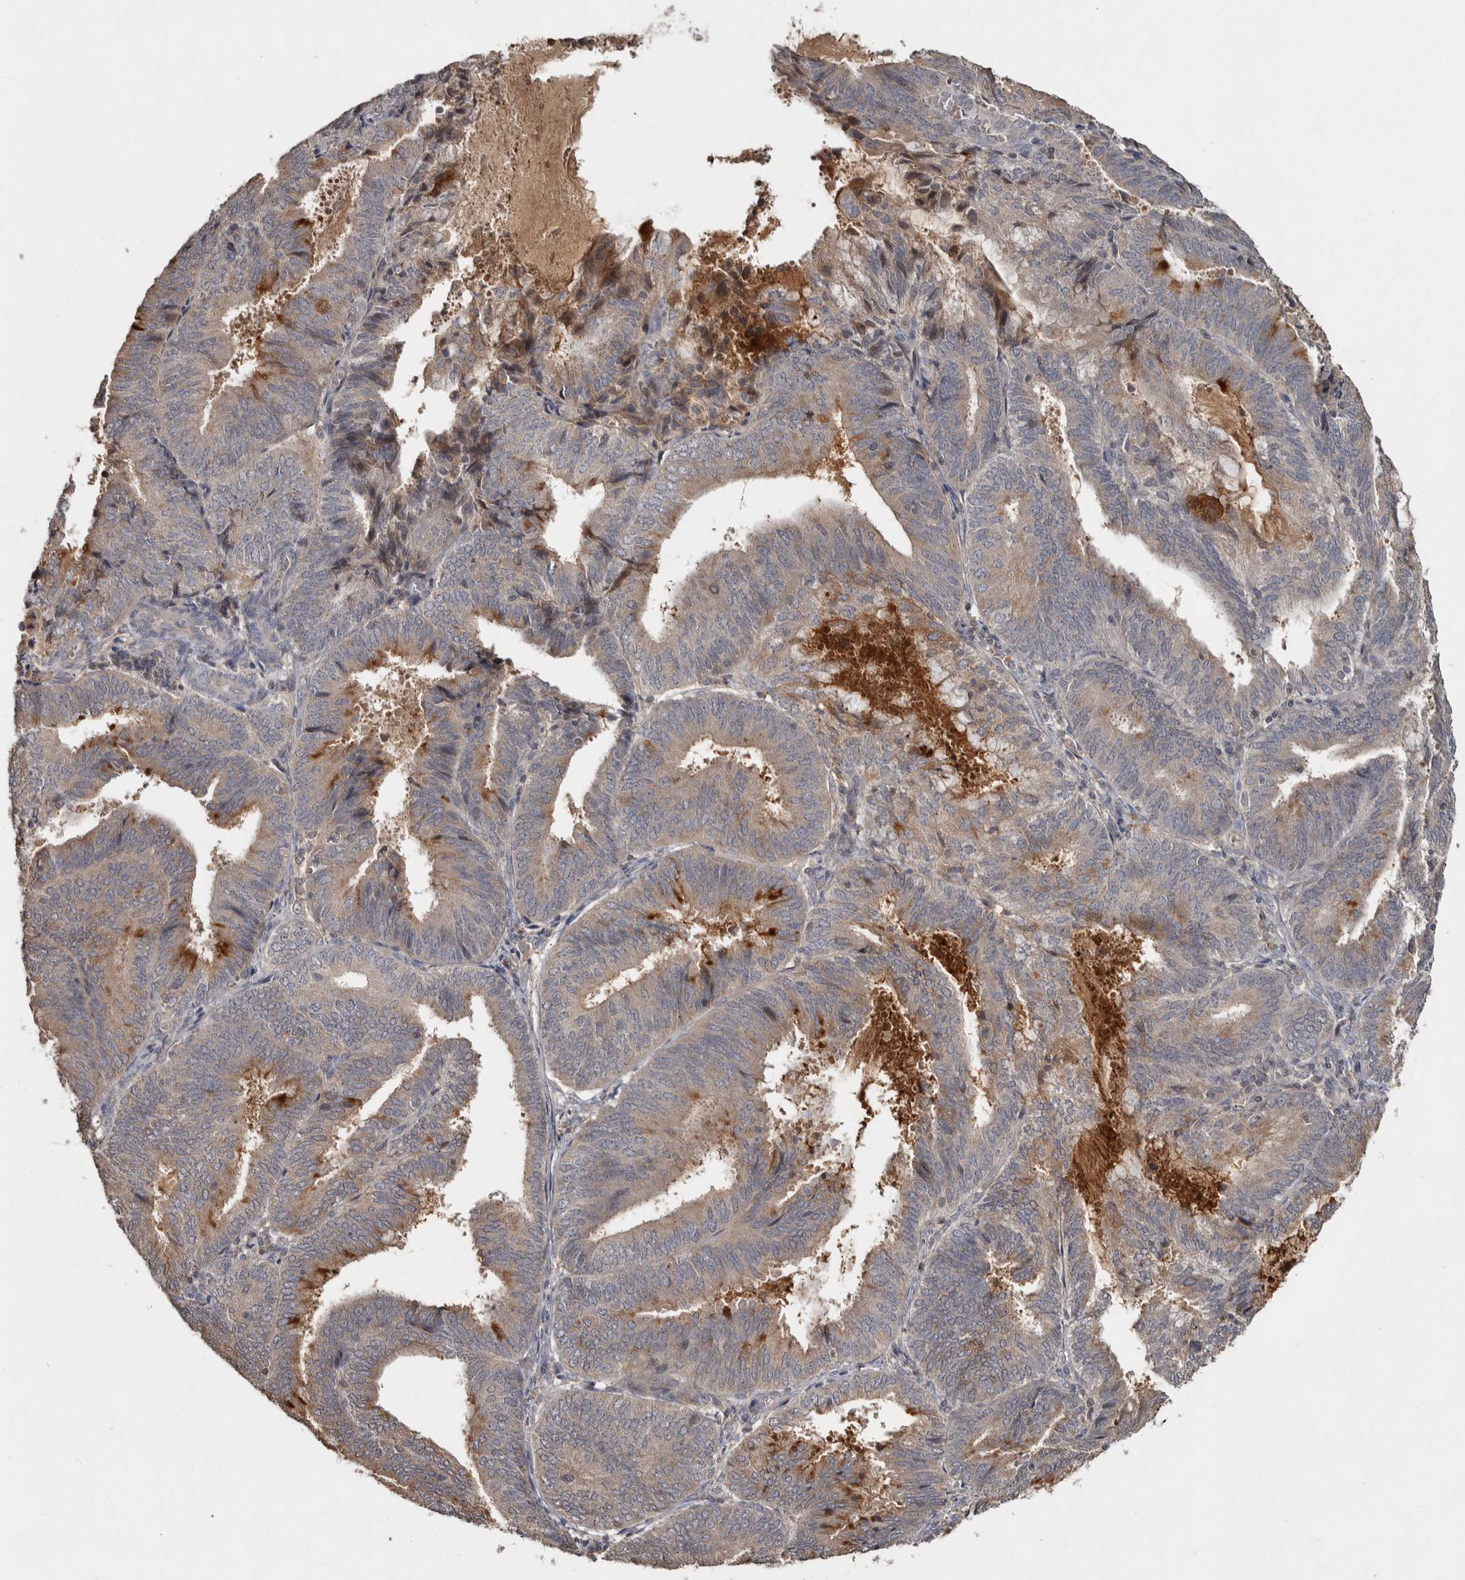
{"staining": {"intensity": "weak", "quantity": "<25%", "location": "cytoplasmic/membranous,nuclear"}, "tissue": "endometrial cancer", "cell_type": "Tumor cells", "image_type": "cancer", "snomed": [{"axis": "morphology", "description": "Adenocarcinoma, NOS"}, {"axis": "topography", "description": "Endometrium"}], "caption": "Adenocarcinoma (endometrial) was stained to show a protein in brown. There is no significant expression in tumor cells. Nuclei are stained in blue.", "gene": "EIF3H", "patient": {"sex": "female", "age": 81}}